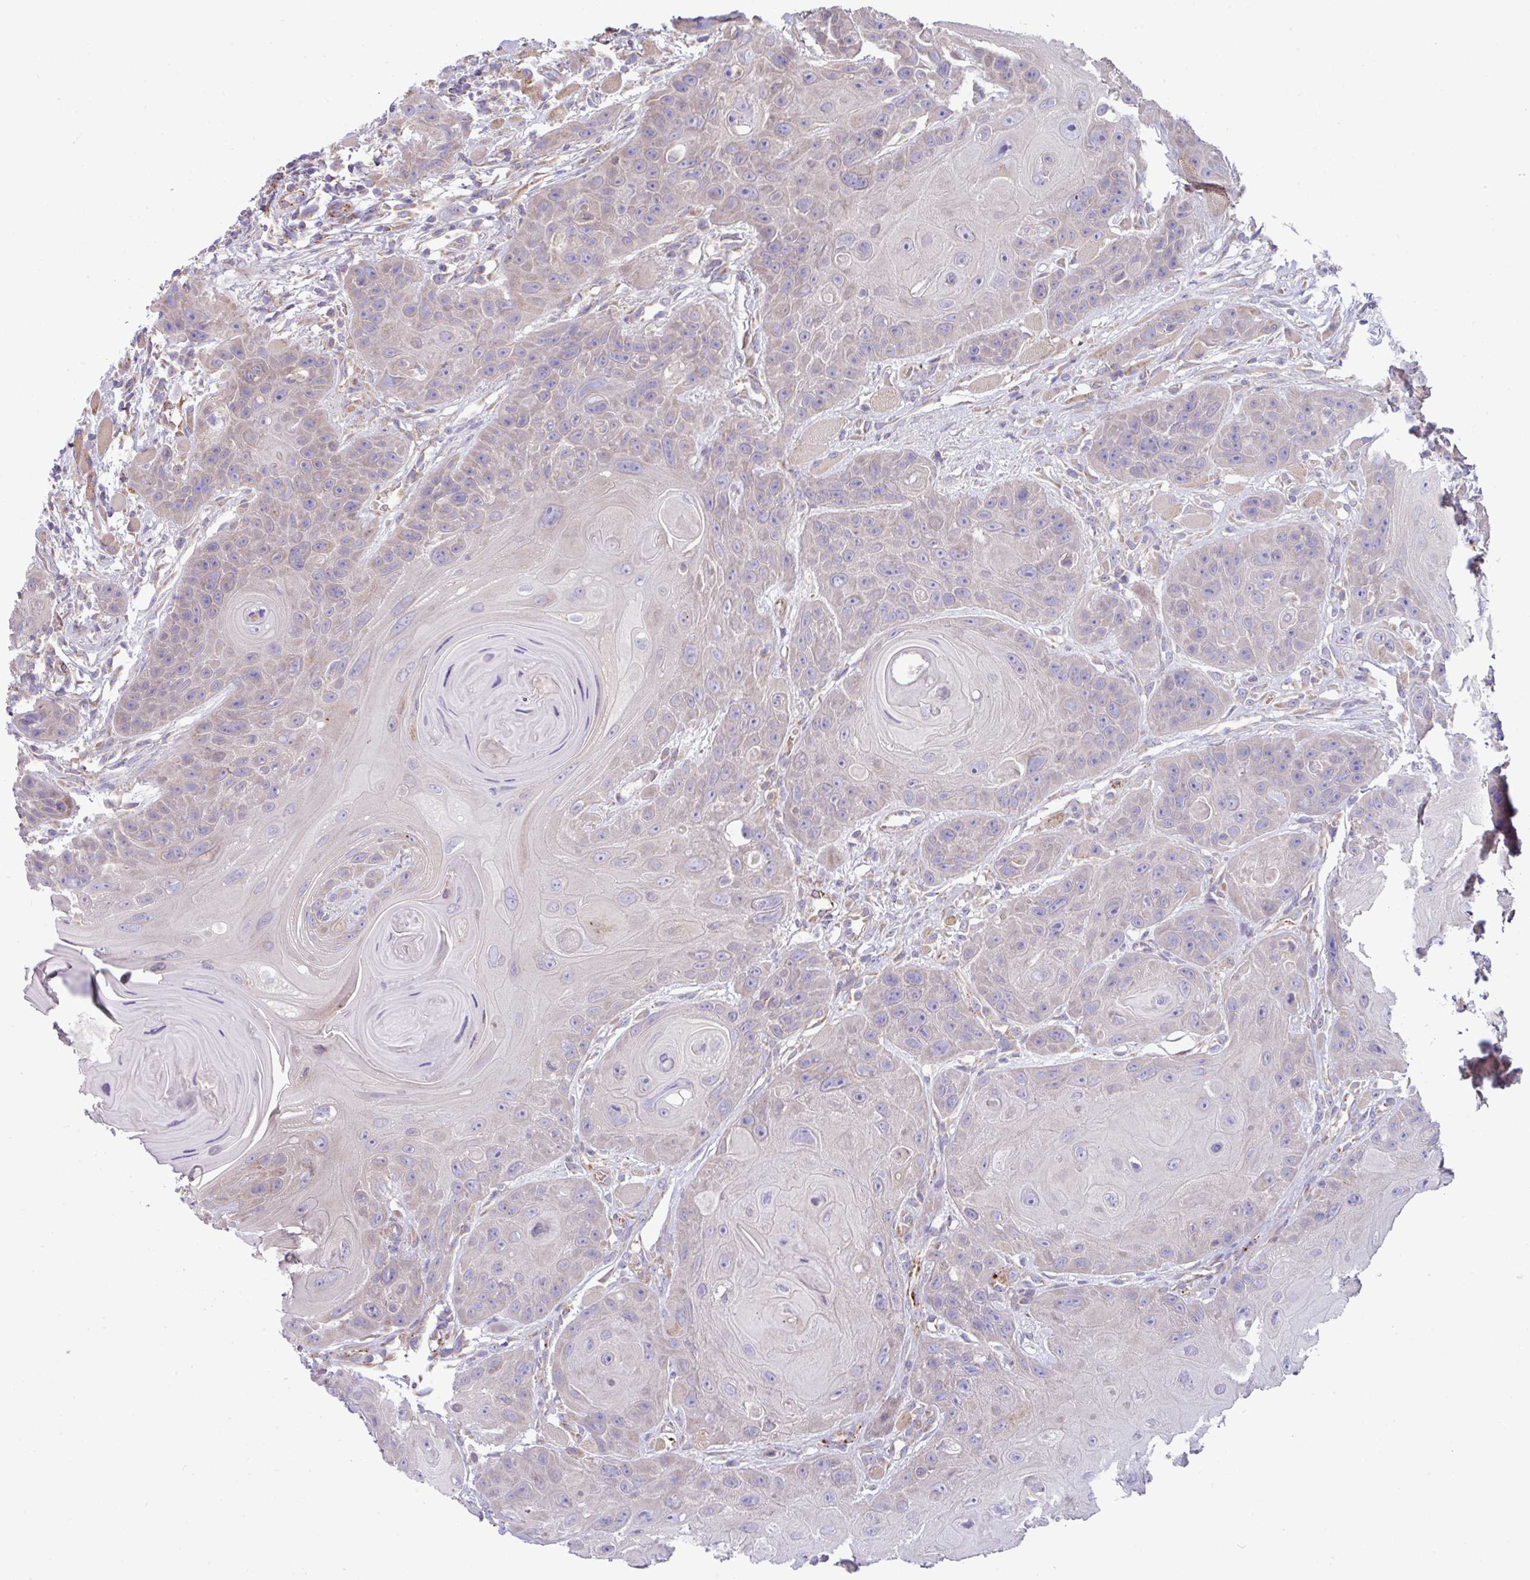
{"staining": {"intensity": "negative", "quantity": "none", "location": "none"}, "tissue": "head and neck cancer", "cell_type": "Tumor cells", "image_type": "cancer", "snomed": [{"axis": "morphology", "description": "Squamous cell carcinoma, NOS"}, {"axis": "topography", "description": "Head-Neck"}], "caption": "Head and neck squamous cell carcinoma stained for a protein using immunohistochemistry reveals no positivity tumor cells.", "gene": "PPM1J", "patient": {"sex": "female", "age": 59}}